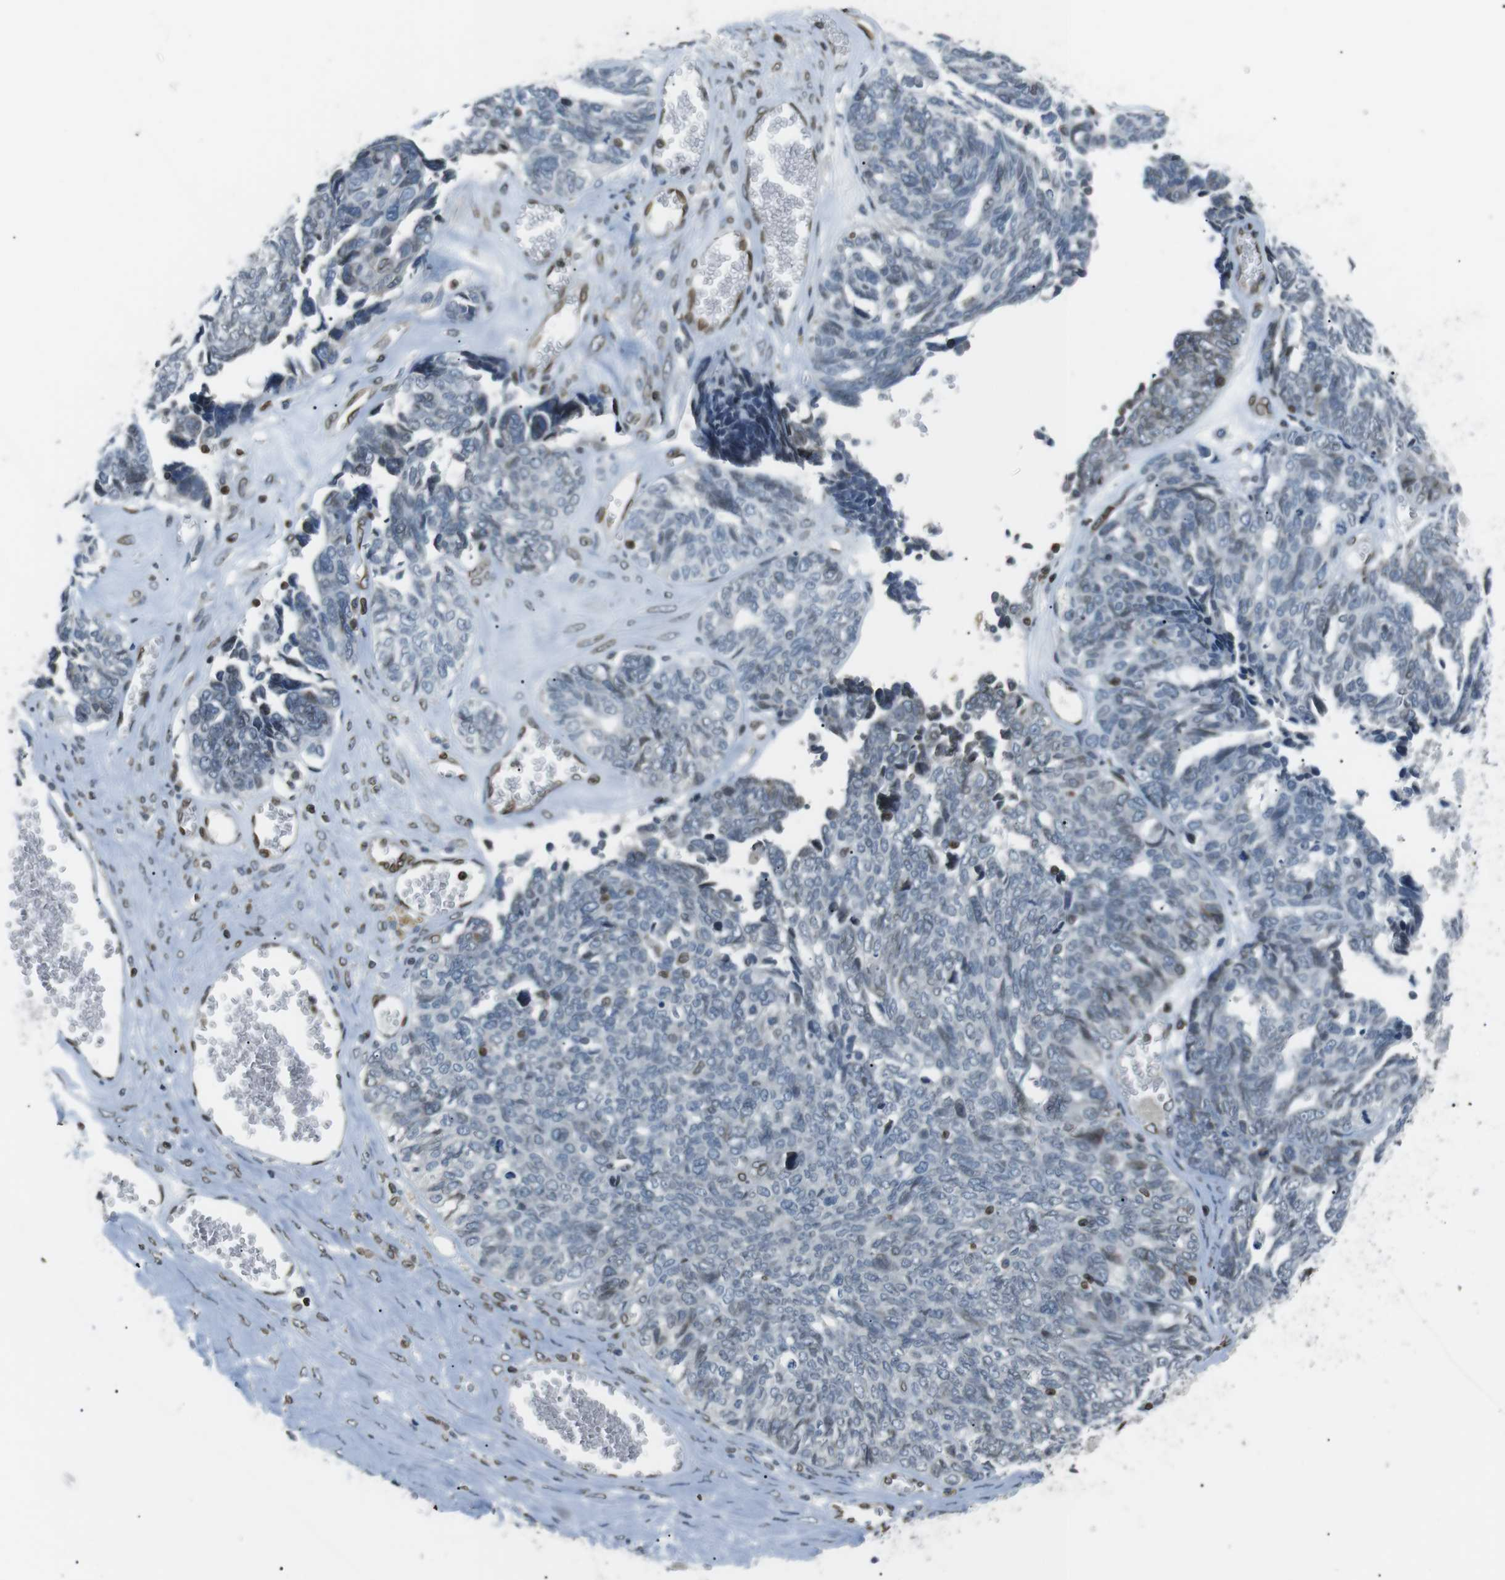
{"staining": {"intensity": "negative", "quantity": "none", "location": "none"}, "tissue": "ovarian cancer", "cell_type": "Tumor cells", "image_type": "cancer", "snomed": [{"axis": "morphology", "description": "Cystadenocarcinoma, serous, NOS"}, {"axis": "topography", "description": "Ovary"}], "caption": "Ovarian cancer stained for a protein using IHC shows no expression tumor cells.", "gene": "TMX4", "patient": {"sex": "female", "age": 79}}